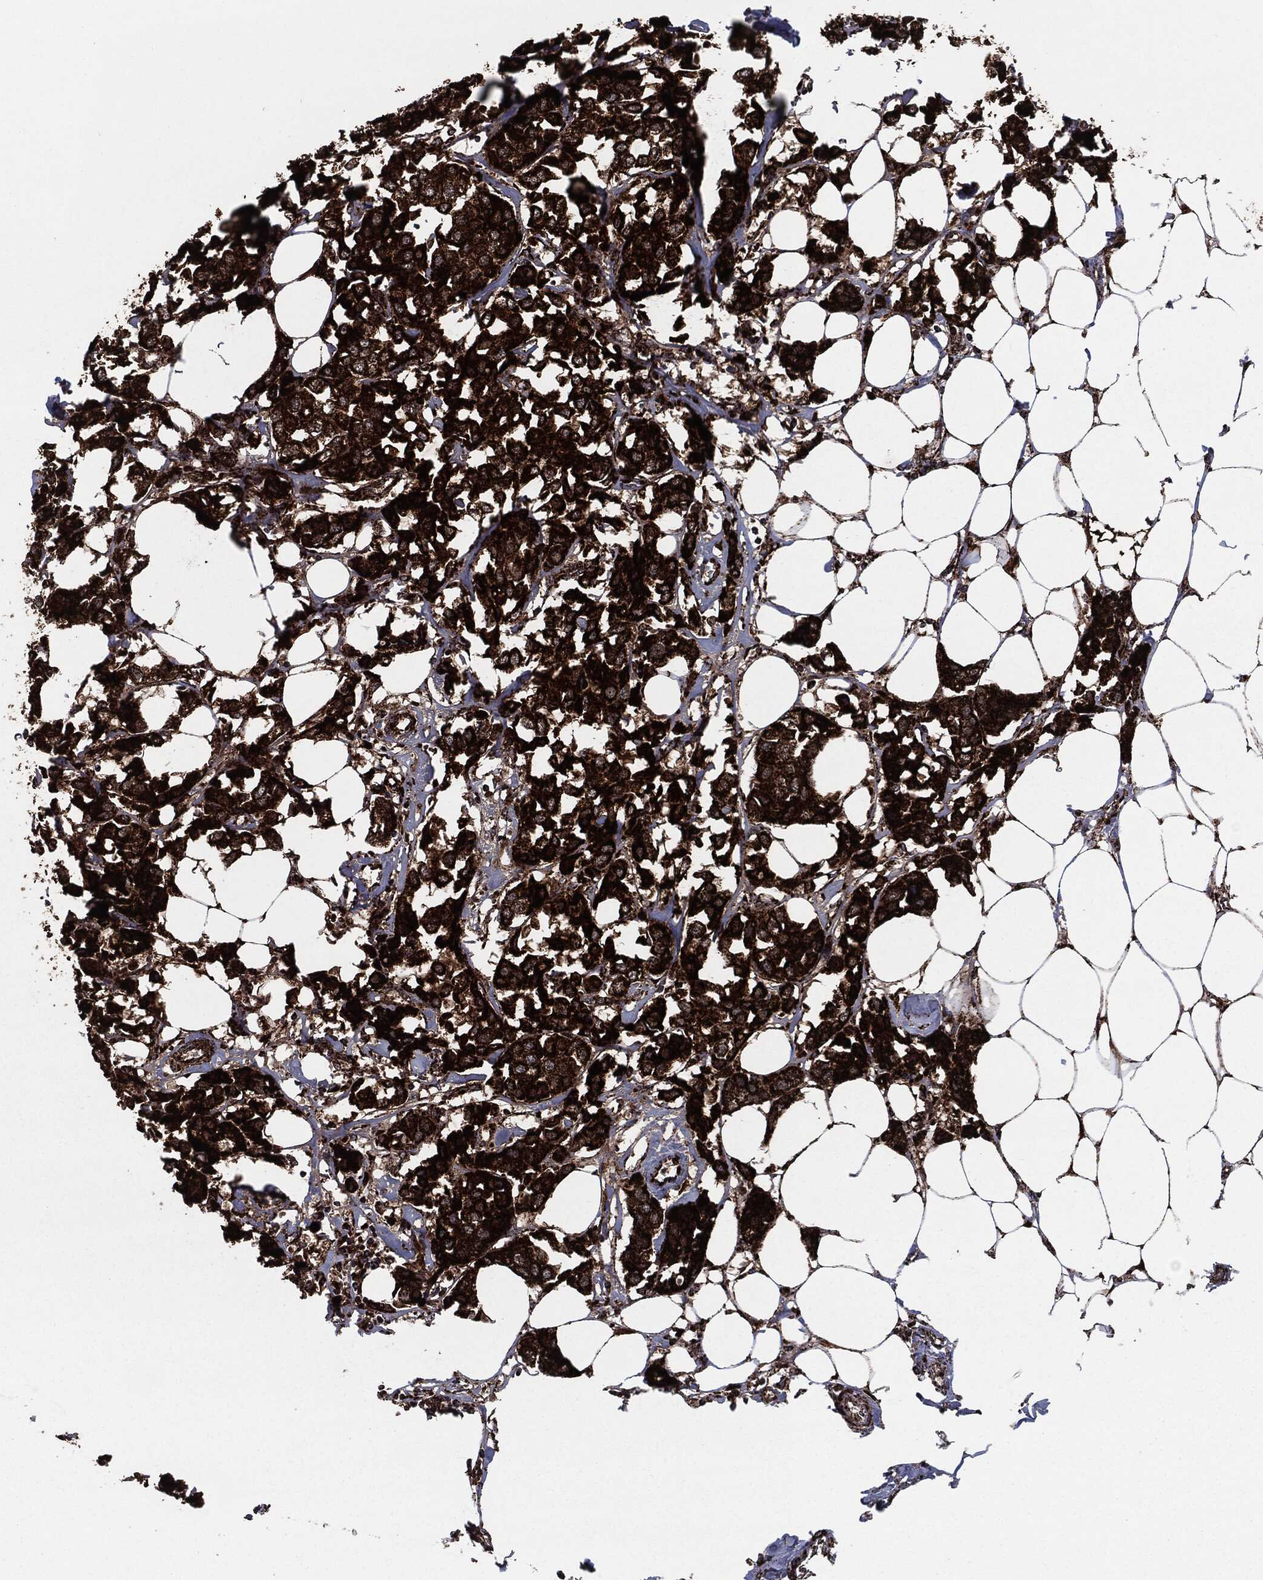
{"staining": {"intensity": "strong", "quantity": ">75%", "location": "cytoplasmic/membranous"}, "tissue": "breast cancer", "cell_type": "Tumor cells", "image_type": "cancer", "snomed": [{"axis": "morphology", "description": "Duct carcinoma"}, {"axis": "topography", "description": "Breast"}], "caption": "The immunohistochemical stain shows strong cytoplasmic/membranous expression in tumor cells of breast intraductal carcinoma tissue.", "gene": "FH", "patient": {"sex": "female", "age": 80}}